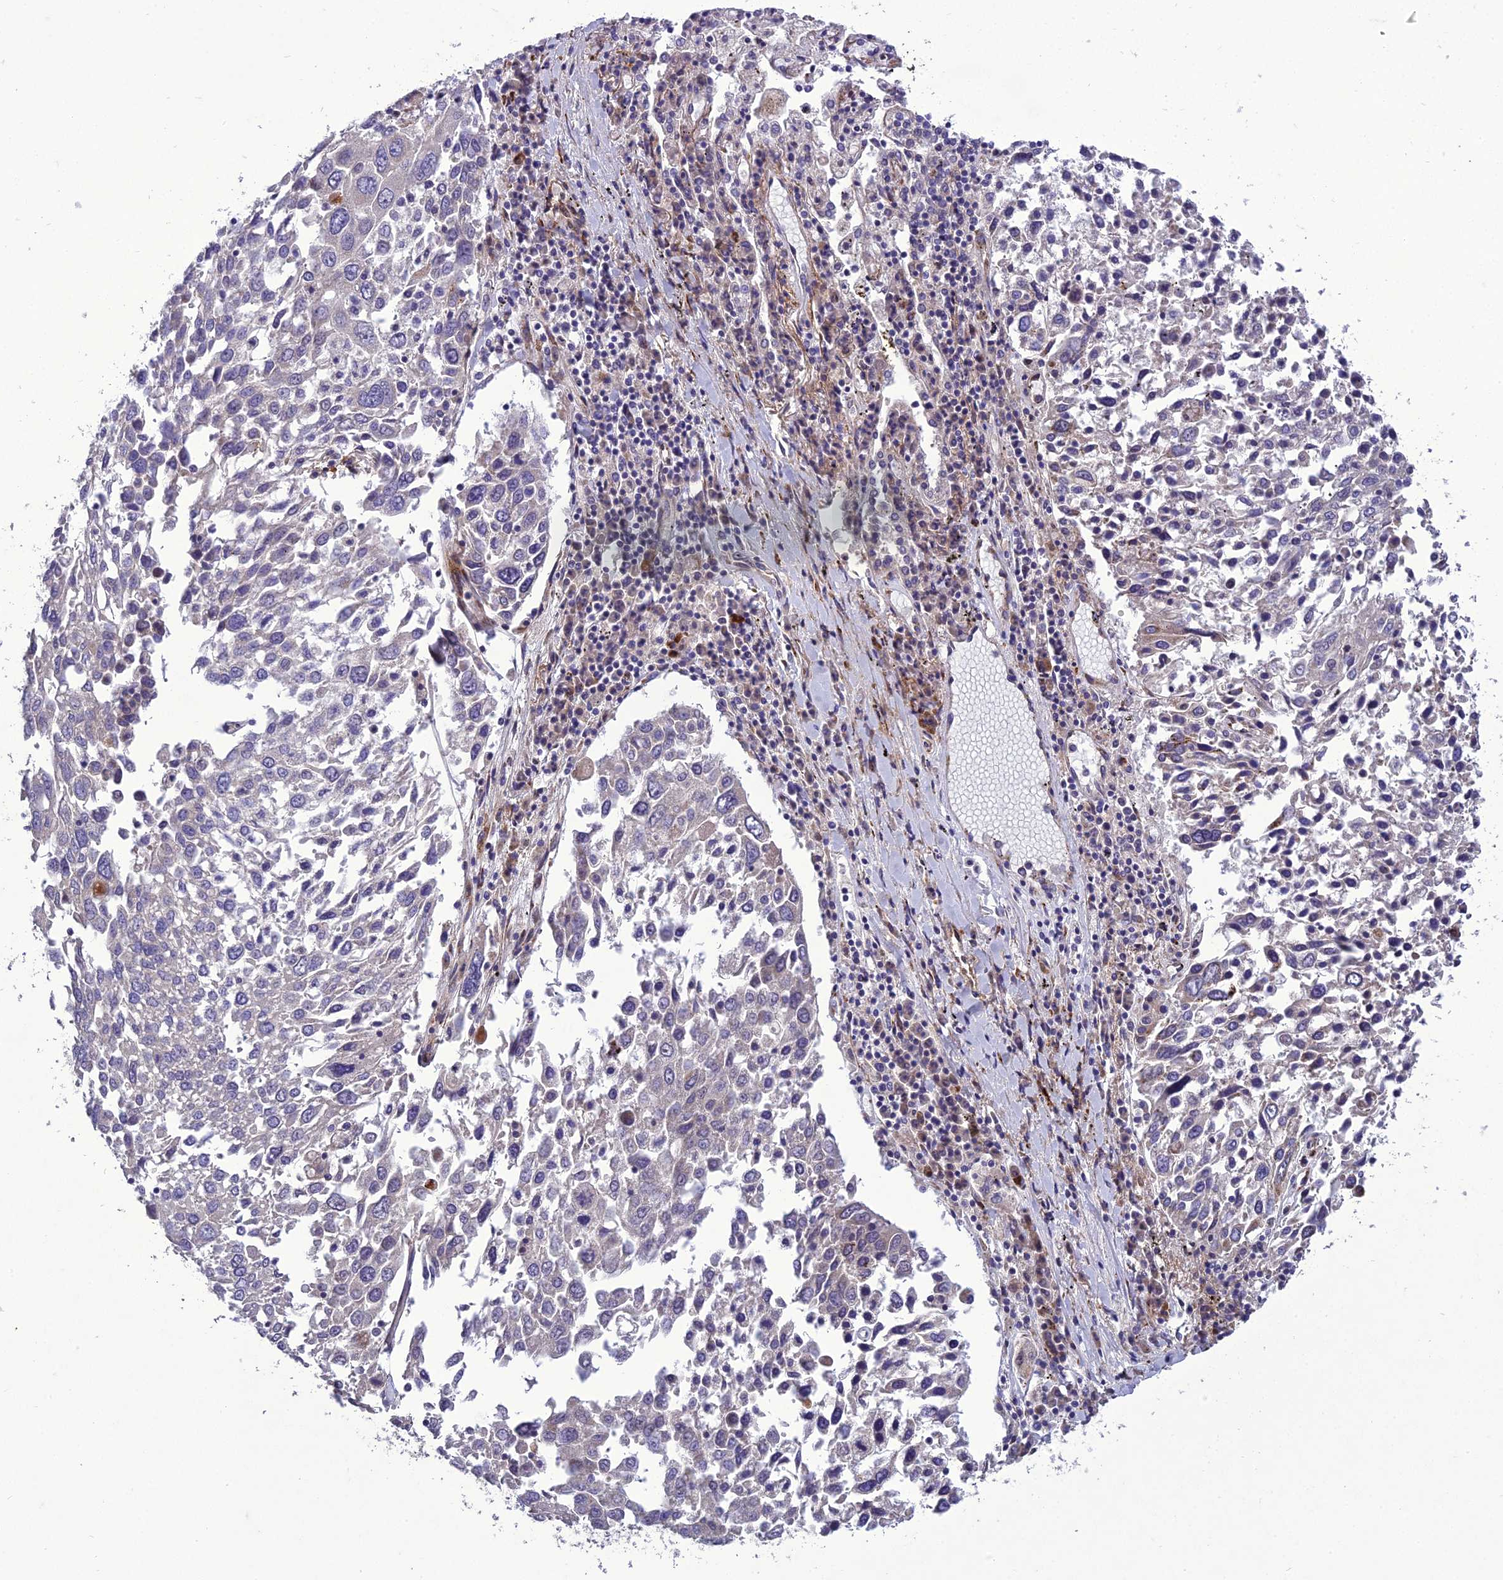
{"staining": {"intensity": "negative", "quantity": "none", "location": "none"}, "tissue": "lung cancer", "cell_type": "Tumor cells", "image_type": "cancer", "snomed": [{"axis": "morphology", "description": "Squamous cell carcinoma, NOS"}, {"axis": "topography", "description": "Lung"}], "caption": "Immunohistochemistry micrograph of neoplastic tissue: lung cancer stained with DAB (3,3'-diaminobenzidine) reveals no significant protein positivity in tumor cells. Brightfield microscopy of immunohistochemistry (IHC) stained with DAB (brown) and hematoxylin (blue), captured at high magnification.", "gene": "ADIPOR2", "patient": {"sex": "male", "age": 65}}